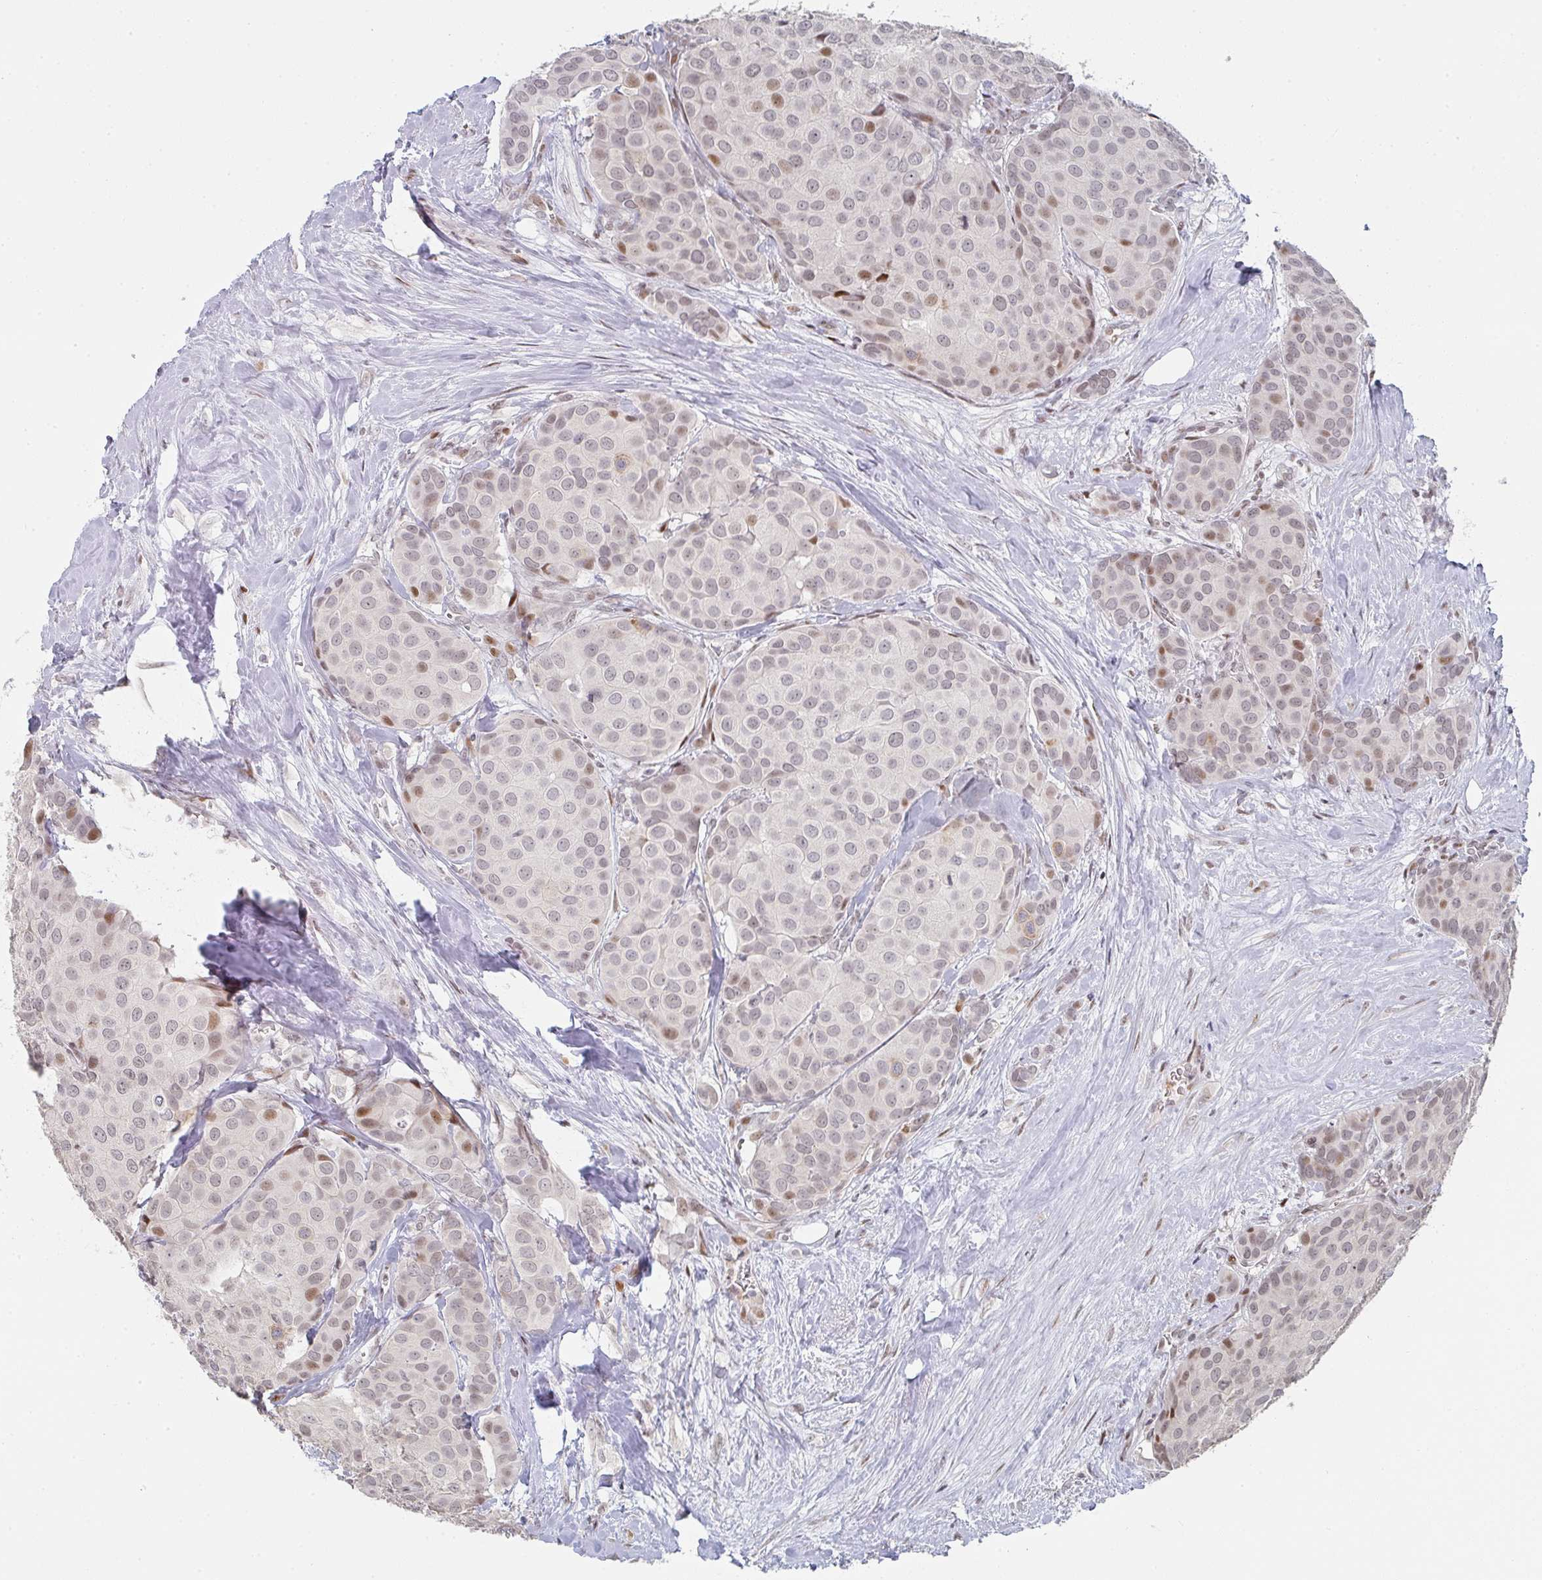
{"staining": {"intensity": "moderate", "quantity": "<25%", "location": "nuclear"}, "tissue": "breast cancer", "cell_type": "Tumor cells", "image_type": "cancer", "snomed": [{"axis": "morphology", "description": "Duct carcinoma"}, {"axis": "topography", "description": "Breast"}], "caption": "Moderate nuclear staining for a protein is appreciated in about <25% of tumor cells of breast cancer using IHC.", "gene": "LIN54", "patient": {"sex": "female", "age": 70}}